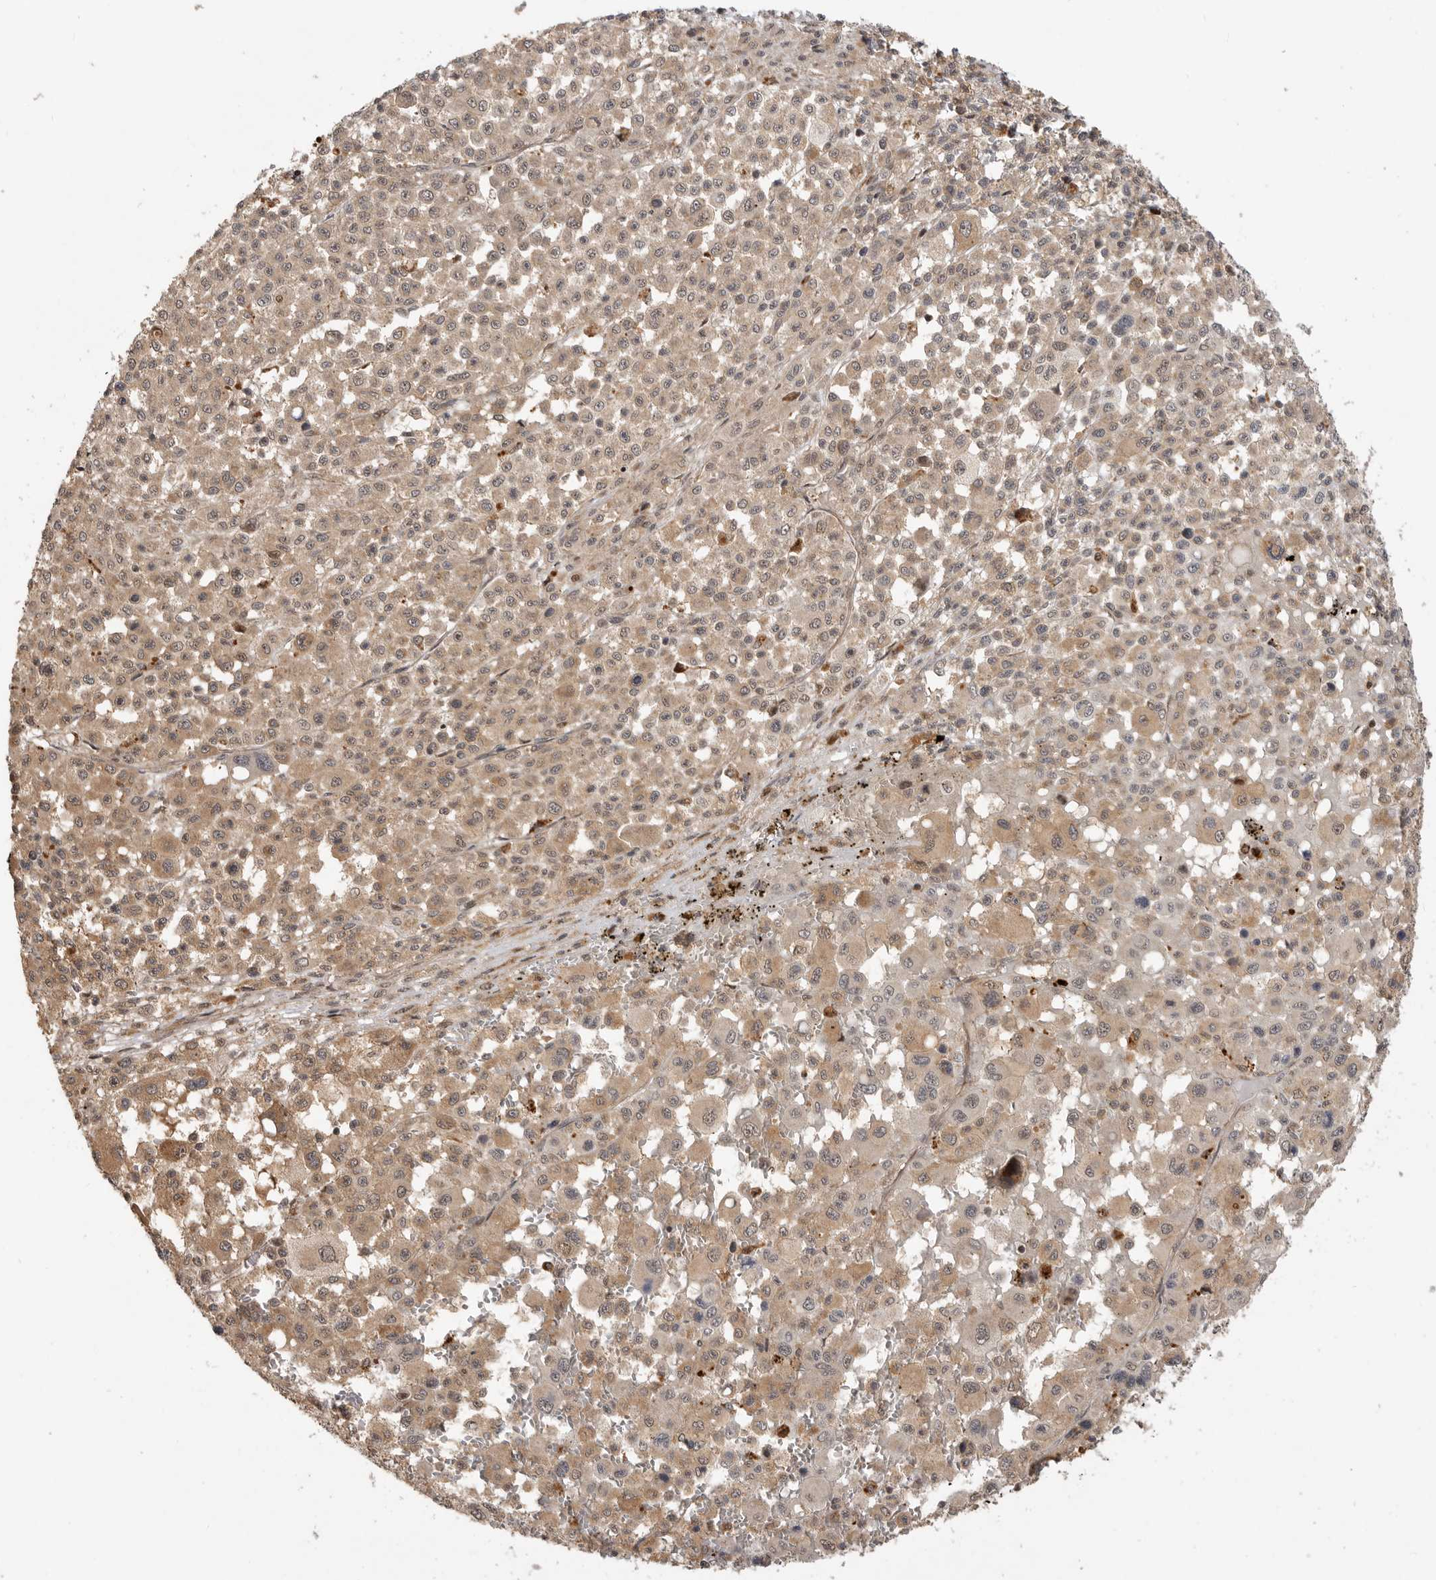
{"staining": {"intensity": "weak", "quantity": ">75%", "location": "cytoplasmic/membranous"}, "tissue": "melanoma", "cell_type": "Tumor cells", "image_type": "cancer", "snomed": [{"axis": "morphology", "description": "Malignant melanoma, Metastatic site"}, {"axis": "topography", "description": "Skin"}], "caption": "Immunohistochemical staining of melanoma exhibits weak cytoplasmic/membranous protein staining in approximately >75% of tumor cells. Immunohistochemistry stains the protein of interest in brown and the nuclei are stained blue.", "gene": "ADPRS", "patient": {"sex": "female", "age": 74}}